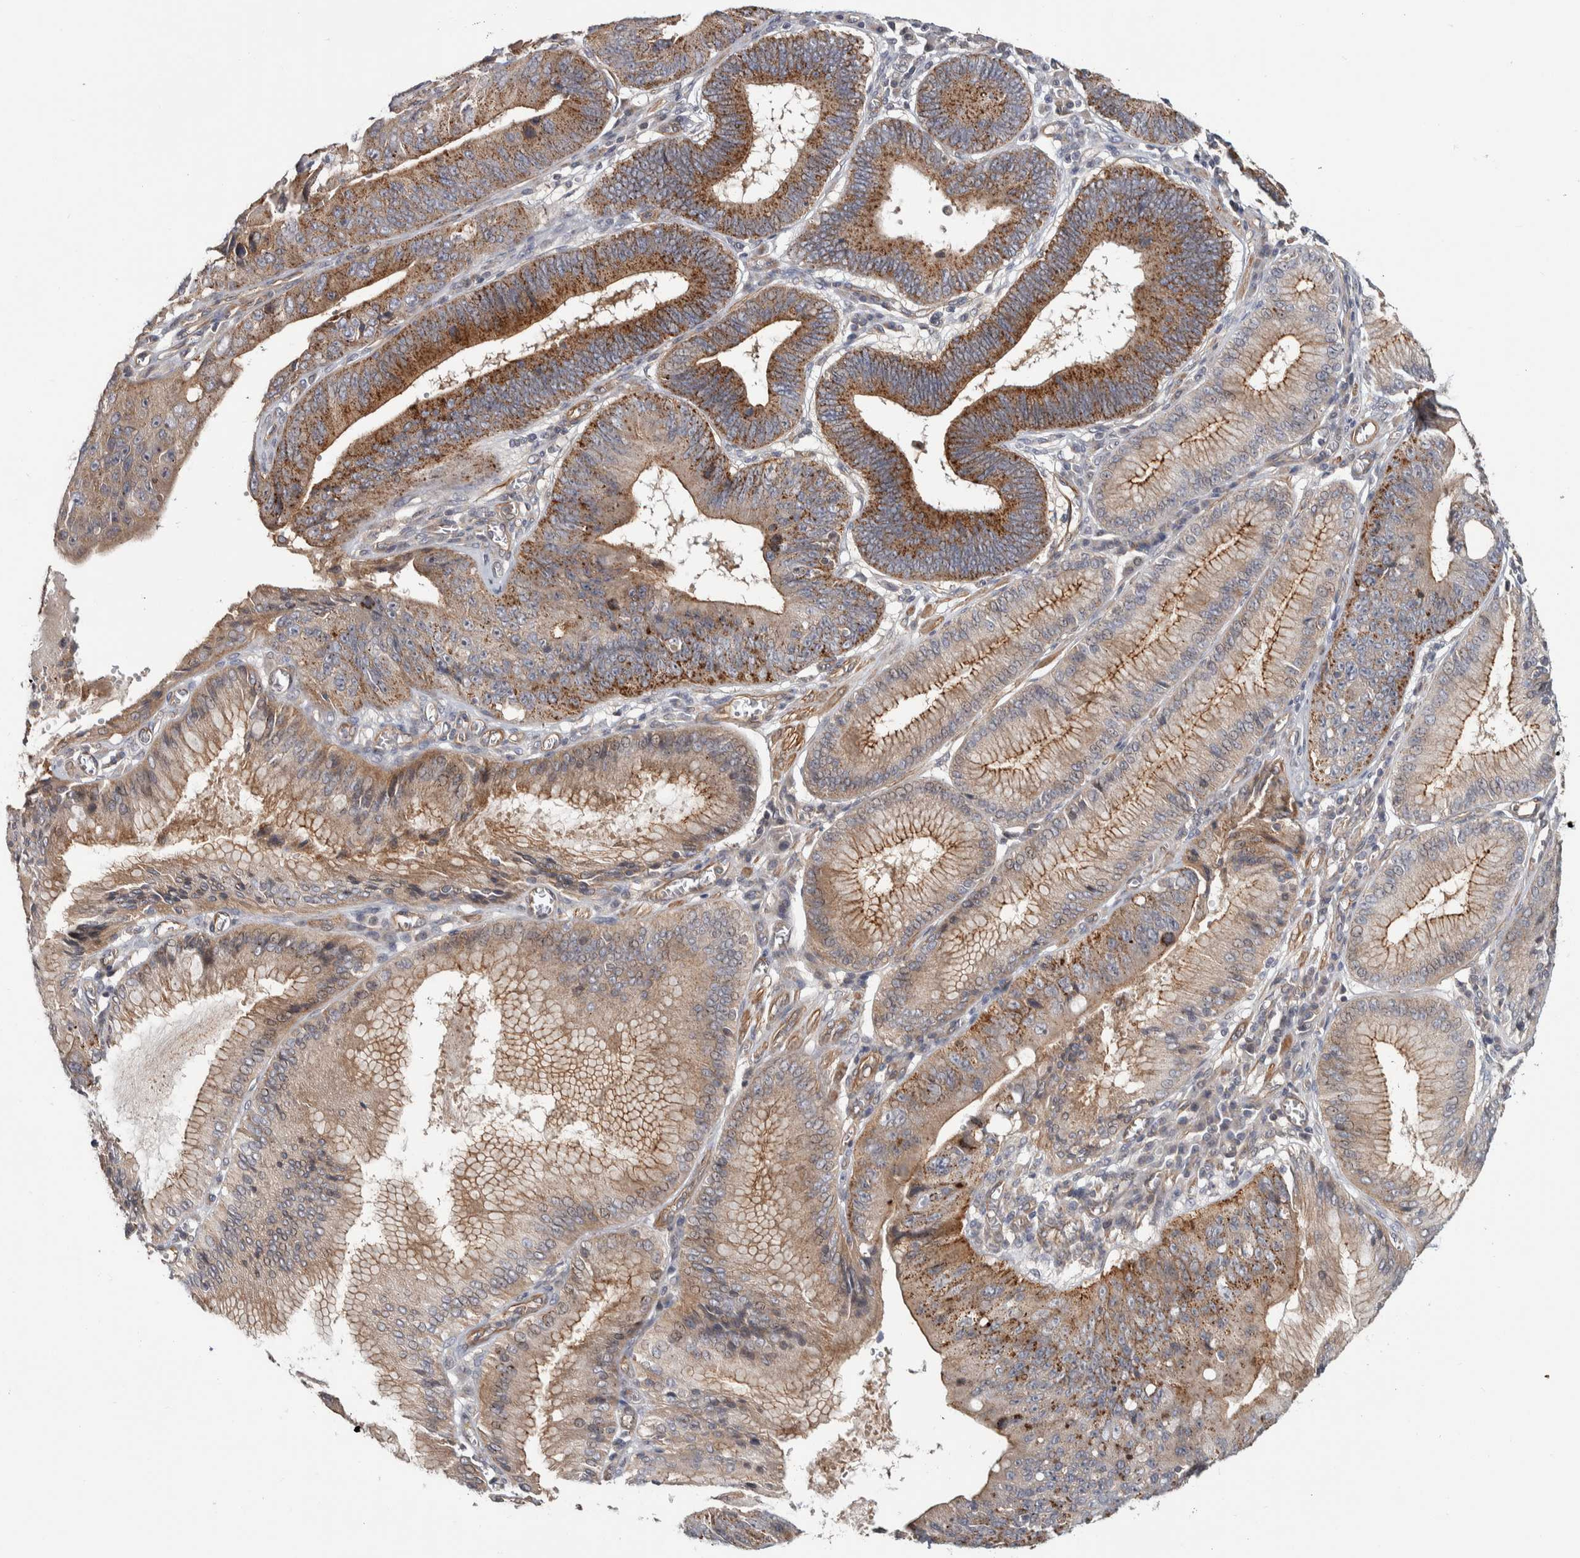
{"staining": {"intensity": "moderate", "quantity": ">75%", "location": "cytoplasmic/membranous"}, "tissue": "stomach cancer", "cell_type": "Tumor cells", "image_type": "cancer", "snomed": [{"axis": "morphology", "description": "Adenocarcinoma, NOS"}, {"axis": "topography", "description": "Stomach"}], "caption": "Protein analysis of stomach cancer tissue exhibits moderate cytoplasmic/membranous expression in about >75% of tumor cells.", "gene": "CHMP4C", "patient": {"sex": "male", "age": 59}}